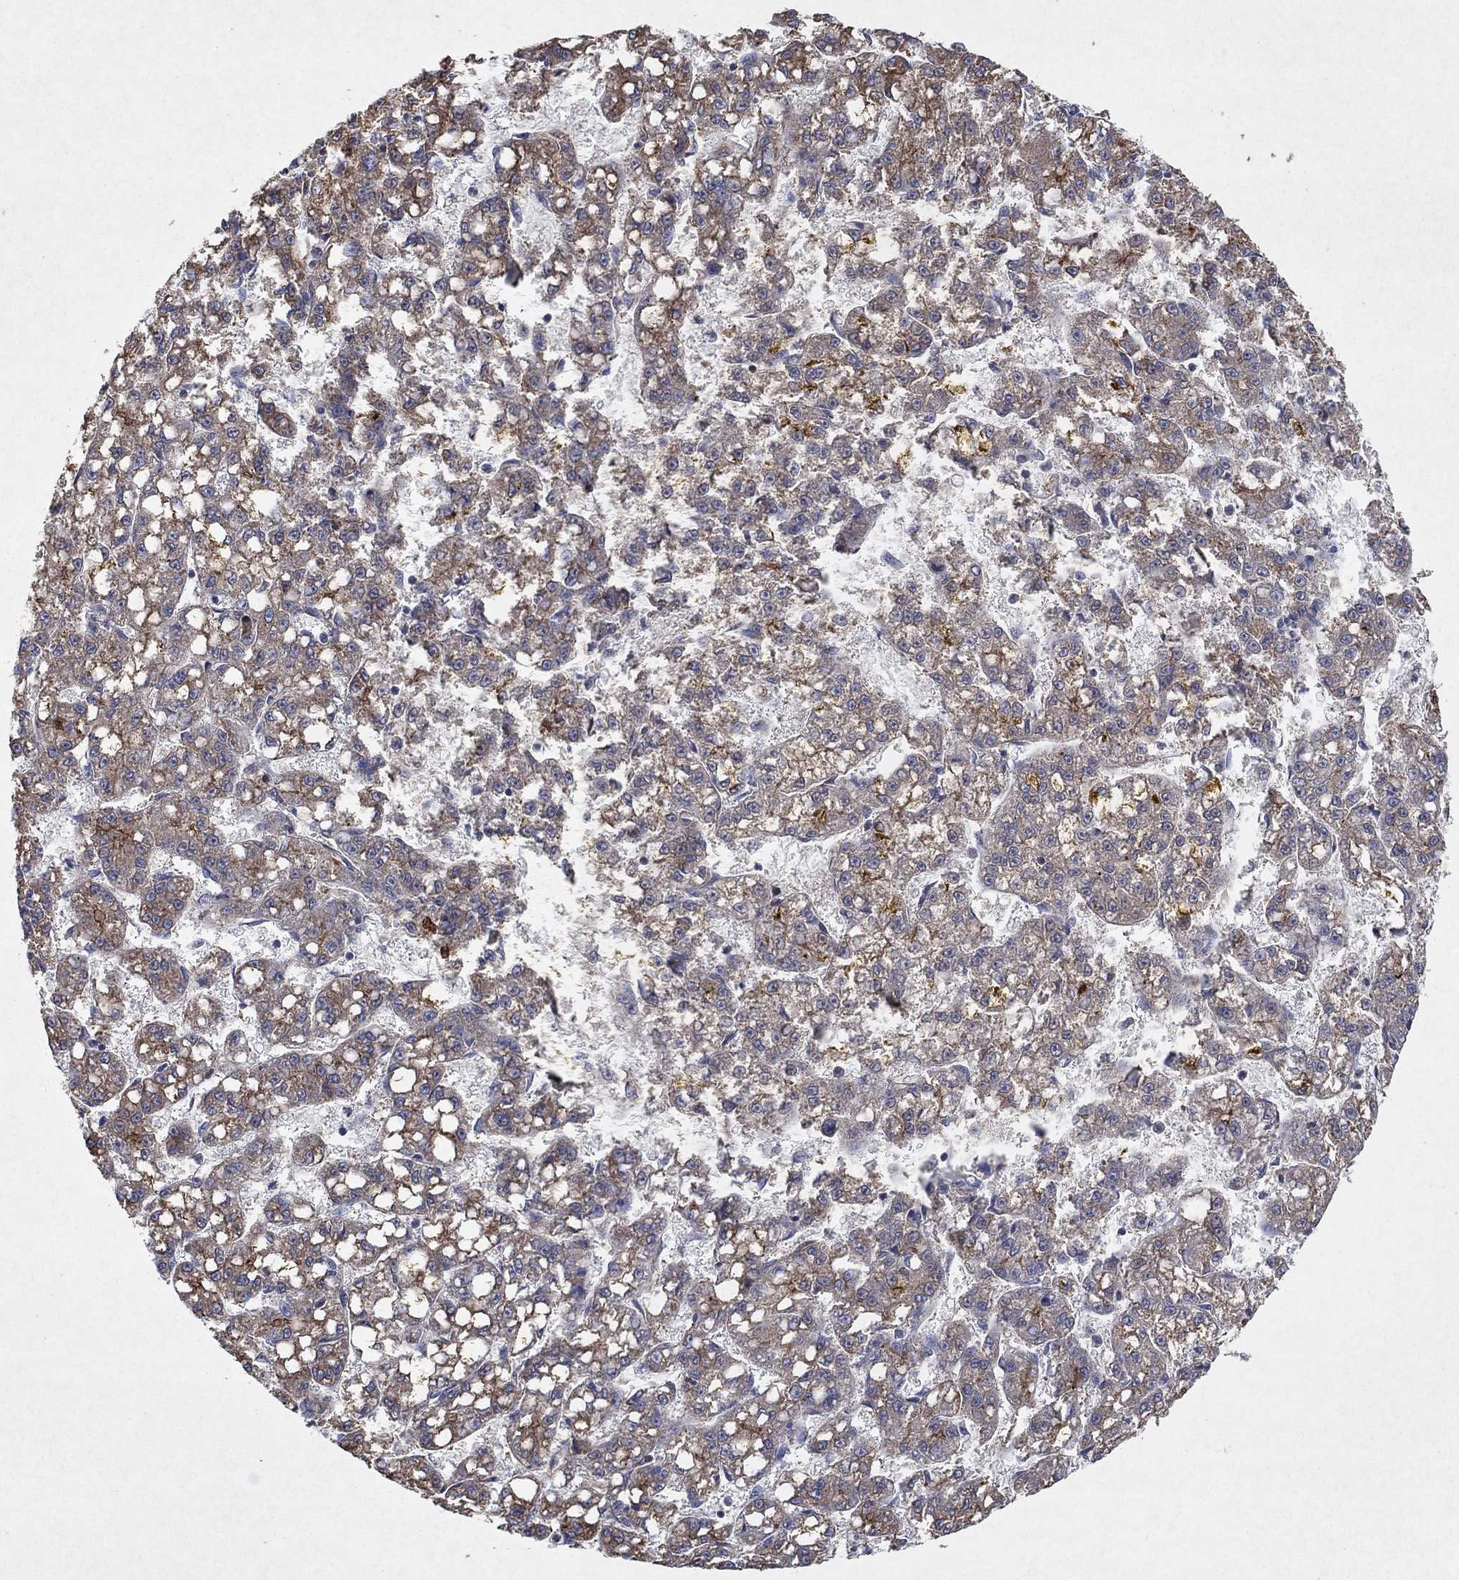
{"staining": {"intensity": "moderate", "quantity": "25%-75%", "location": "cytoplasmic/membranous"}, "tissue": "liver cancer", "cell_type": "Tumor cells", "image_type": "cancer", "snomed": [{"axis": "morphology", "description": "Carcinoma, Hepatocellular, NOS"}, {"axis": "topography", "description": "Liver"}], "caption": "Moderate cytoplasmic/membranous staining is identified in about 25%-75% of tumor cells in hepatocellular carcinoma (liver).", "gene": "FRG1", "patient": {"sex": "female", "age": 65}}